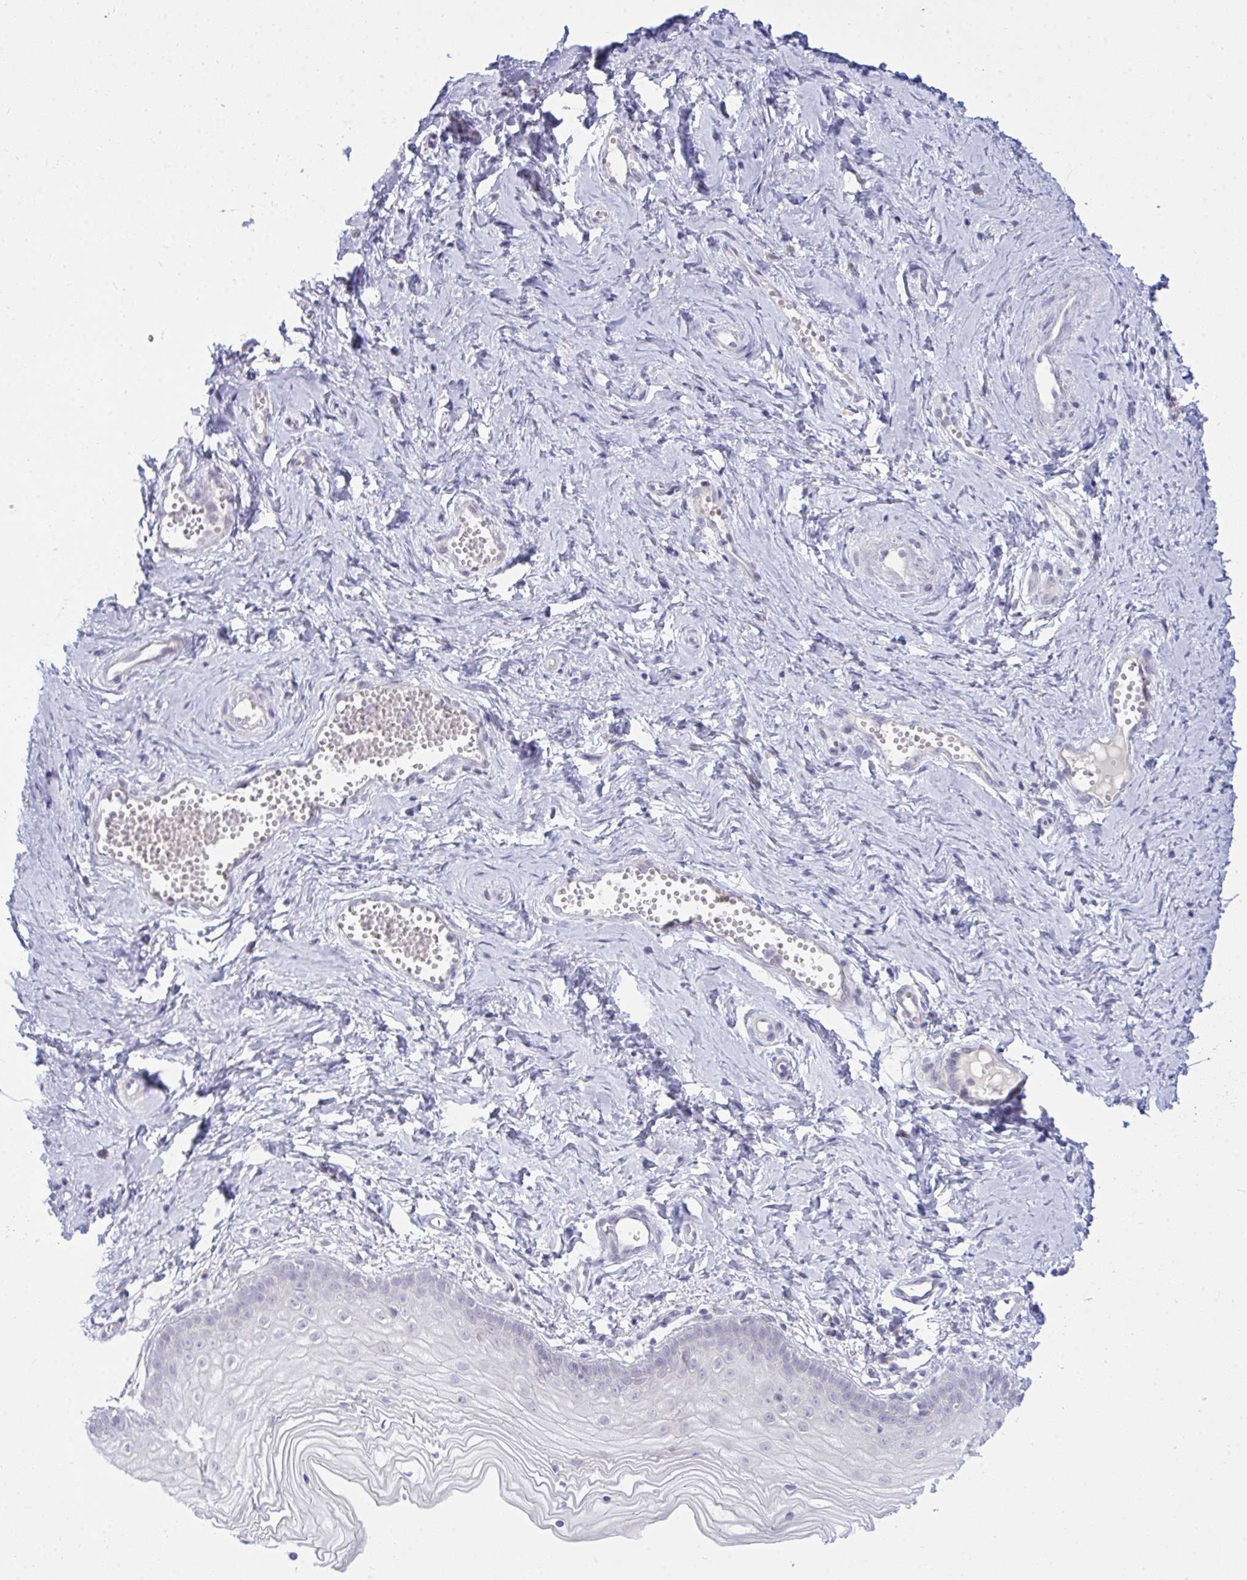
{"staining": {"intensity": "negative", "quantity": "none", "location": "none"}, "tissue": "vagina", "cell_type": "Squamous epithelial cells", "image_type": "normal", "snomed": [{"axis": "morphology", "description": "Normal tissue, NOS"}, {"axis": "topography", "description": "Vagina"}], "caption": "Protein analysis of unremarkable vagina exhibits no significant expression in squamous epithelial cells. Brightfield microscopy of IHC stained with DAB (brown) and hematoxylin (blue), captured at high magnification.", "gene": "ZSCAN25", "patient": {"sex": "female", "age": 38}}